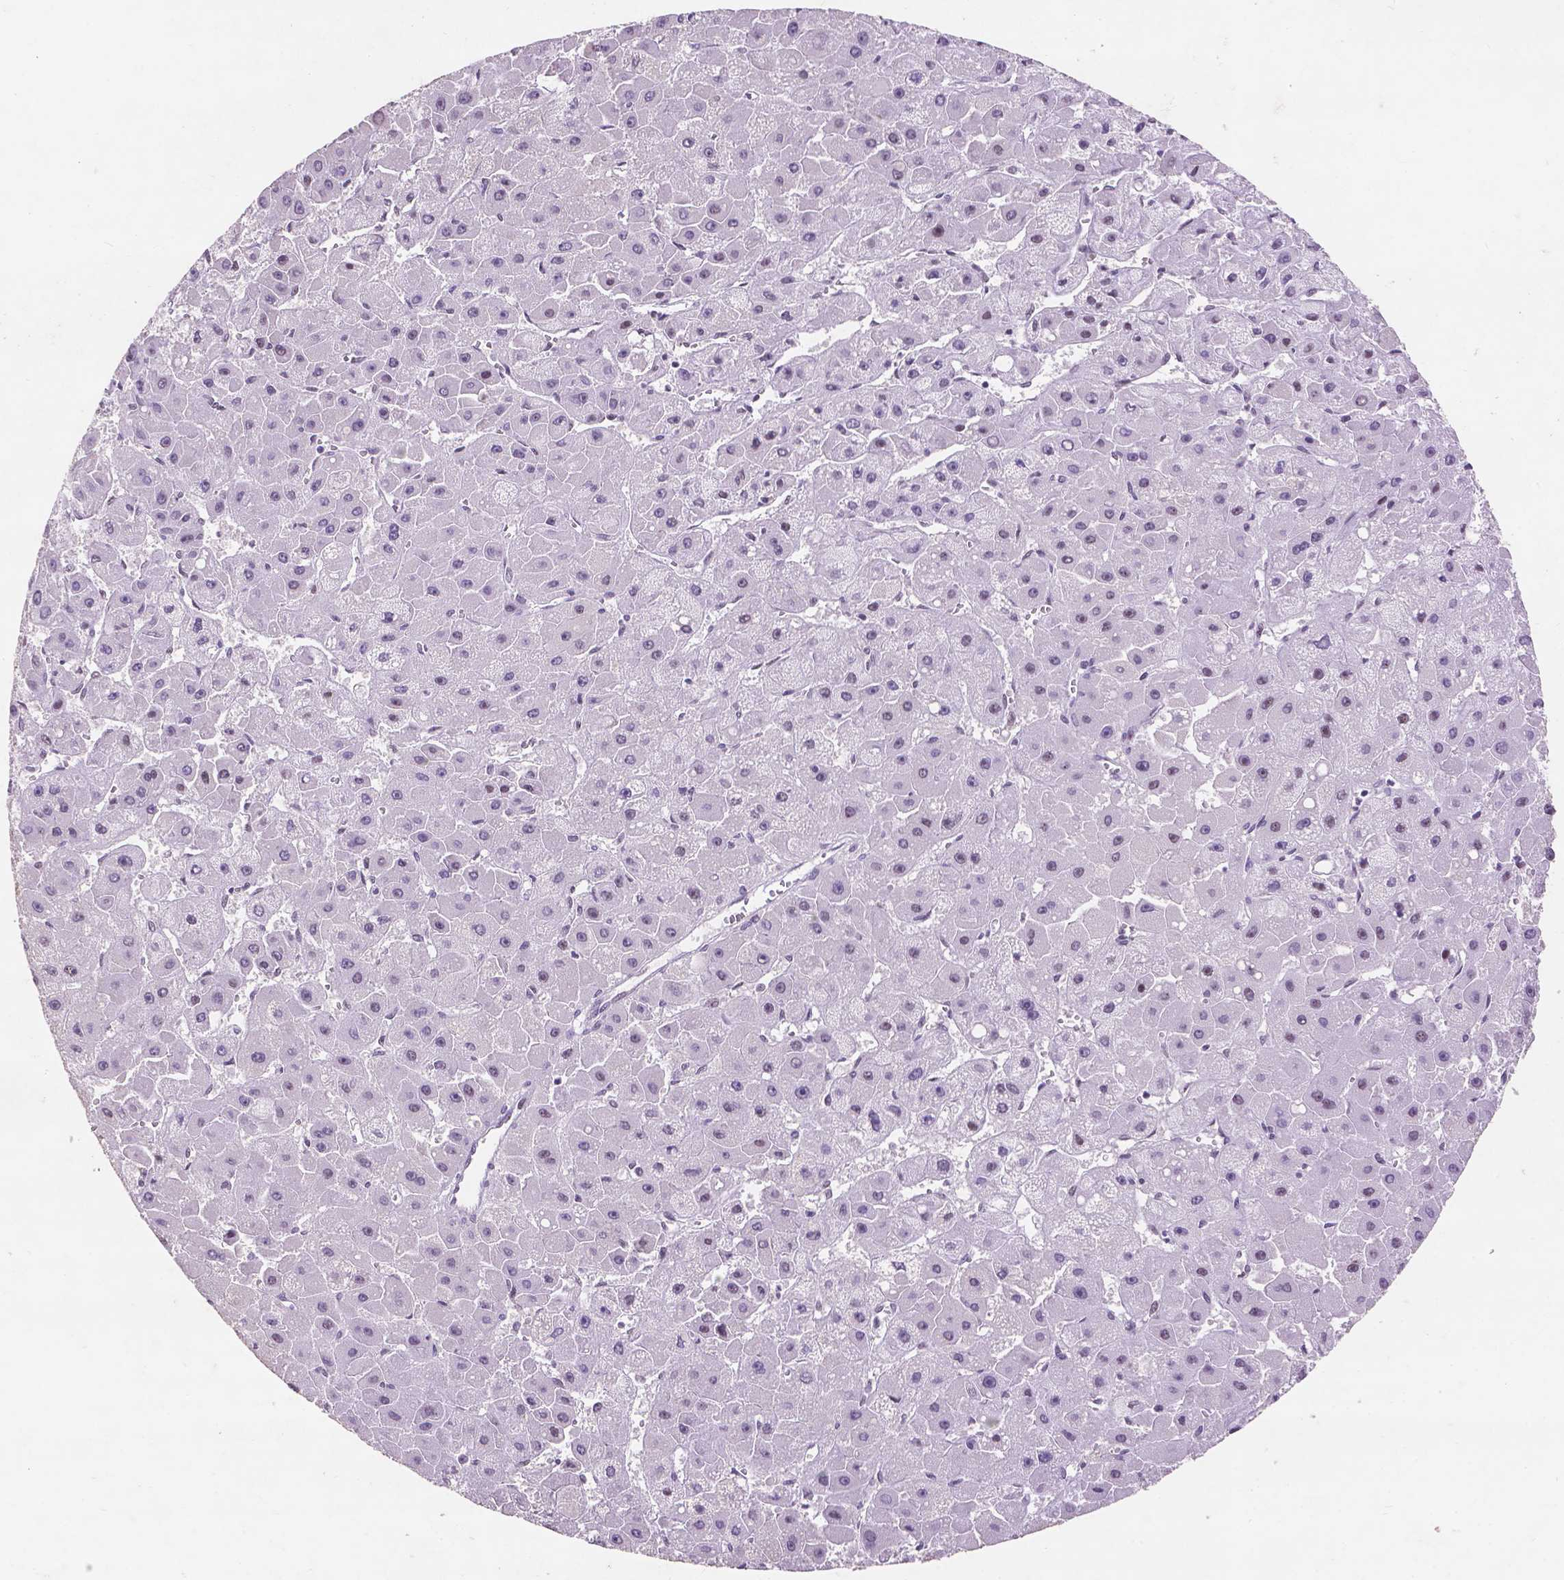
{"staining": {"intensity": "weak", "quantity": "<25%", "location": "nuclear"}, "tissue": "liver cancer", "cell_type": "Tumor cells", "image_type": "cancer", "snomed": [{"axis": "morphology", "description": "Carcinoma, Hepatocellular, NOS"}, {"axis": "topography", "description": "Liver"}], "caption": "Immunohistochemical staining of human hepatocellular carcinoma (liver) demonstrates no significant expression in tumor cells.", "gene": "COIL", "patient": {"sex": "female", "age": 25}}